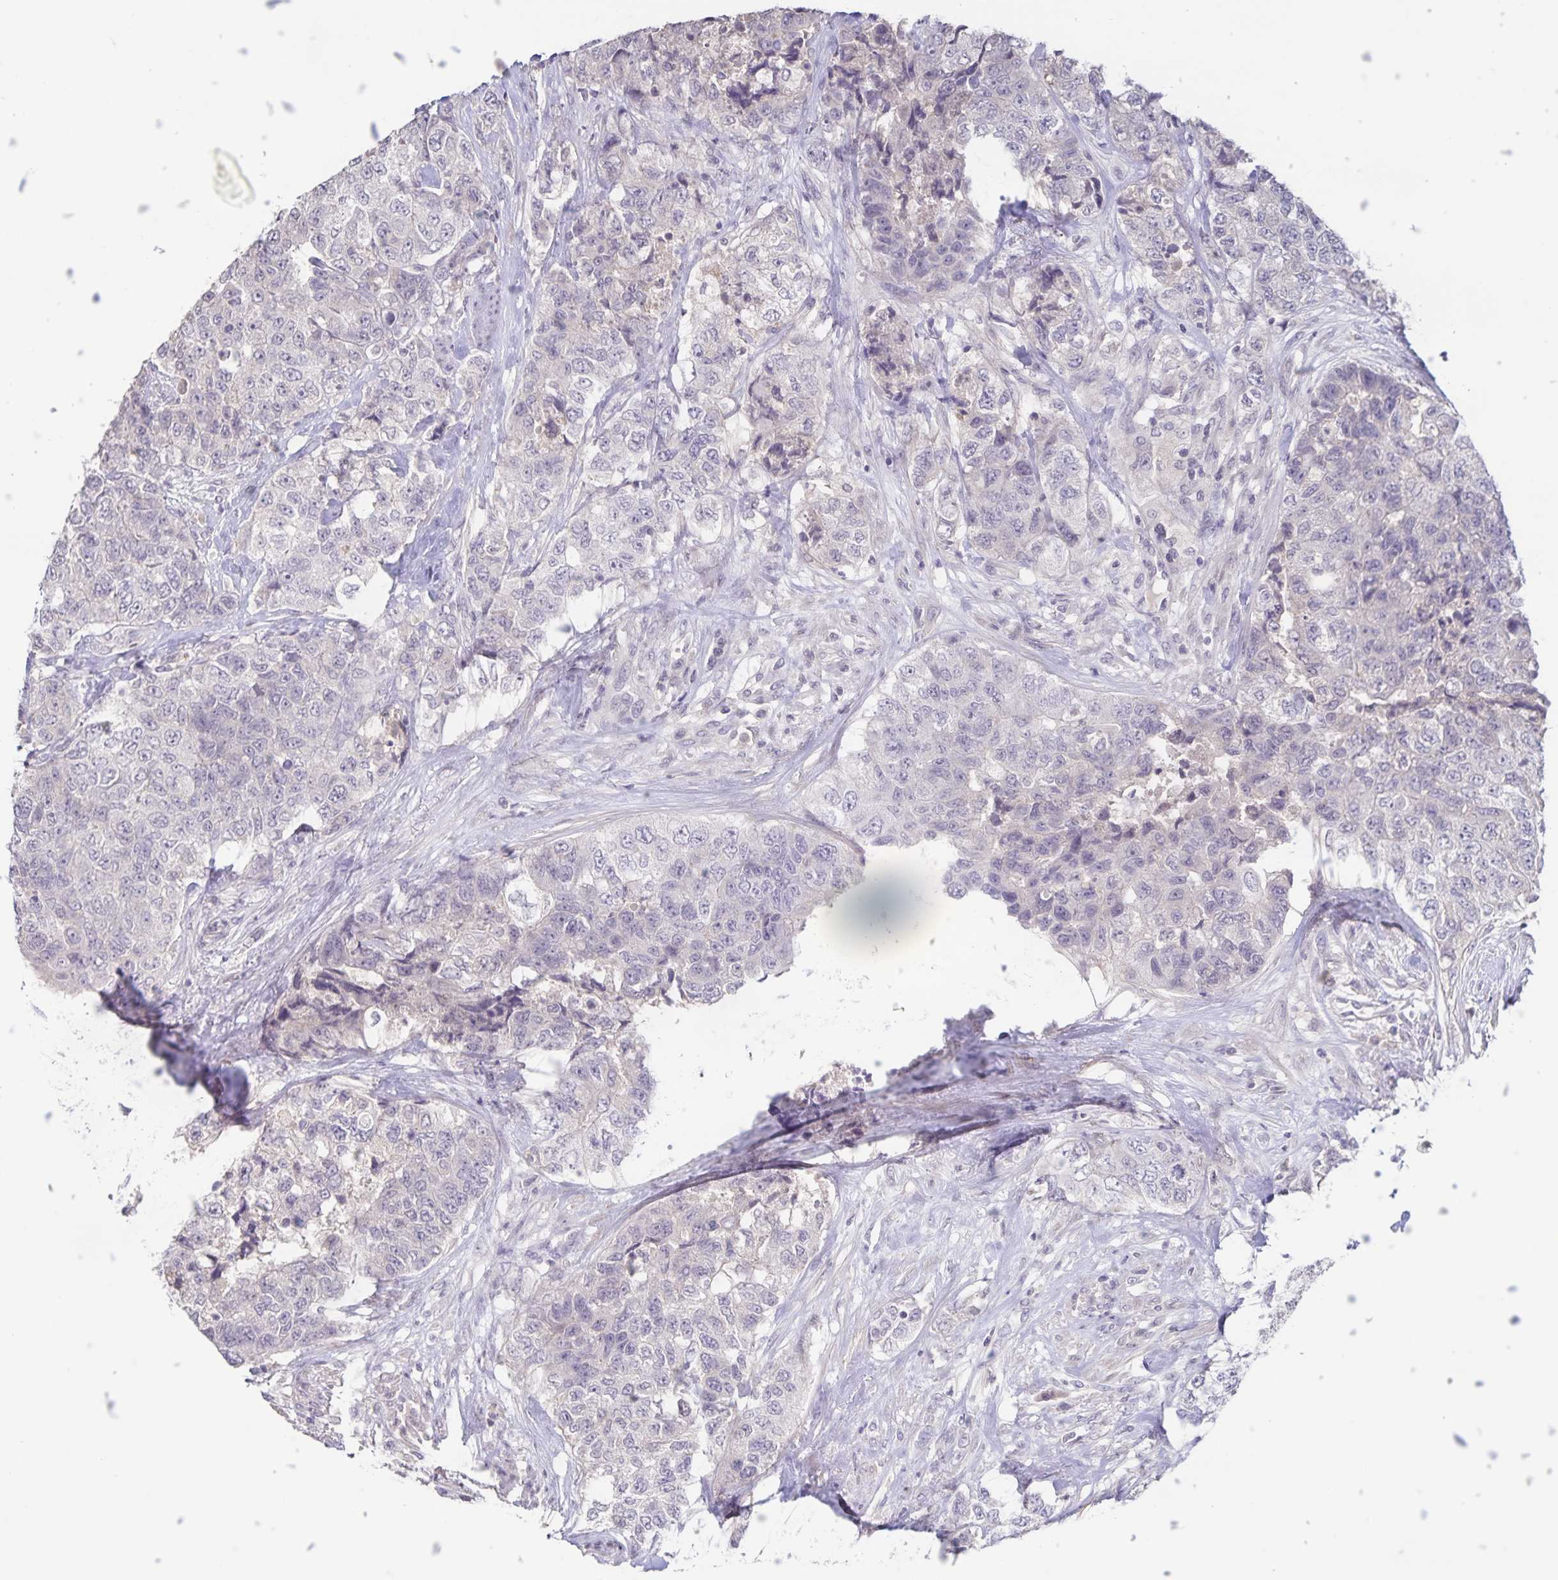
{"staining": {"intensity": "negative", "quantity": "none", "location": "none"}, "tissue": "urothelial cancer", "cell_type": "Tumor cells", "image_type": "cancer", "snomed": [{"axis": "morphology", "description": "Urothelial carcinoma, High grade"}, {"axis": "topography", "description": "Urinary bladder"}], "caption": "Human urothelial carcinoma (high-grade) stained for a protein using immunohistochemistry (IHC) demonstrates no staining in tumor cells.", "gene": "INSL5", "patient": {"sex": "female", "age": 78}}